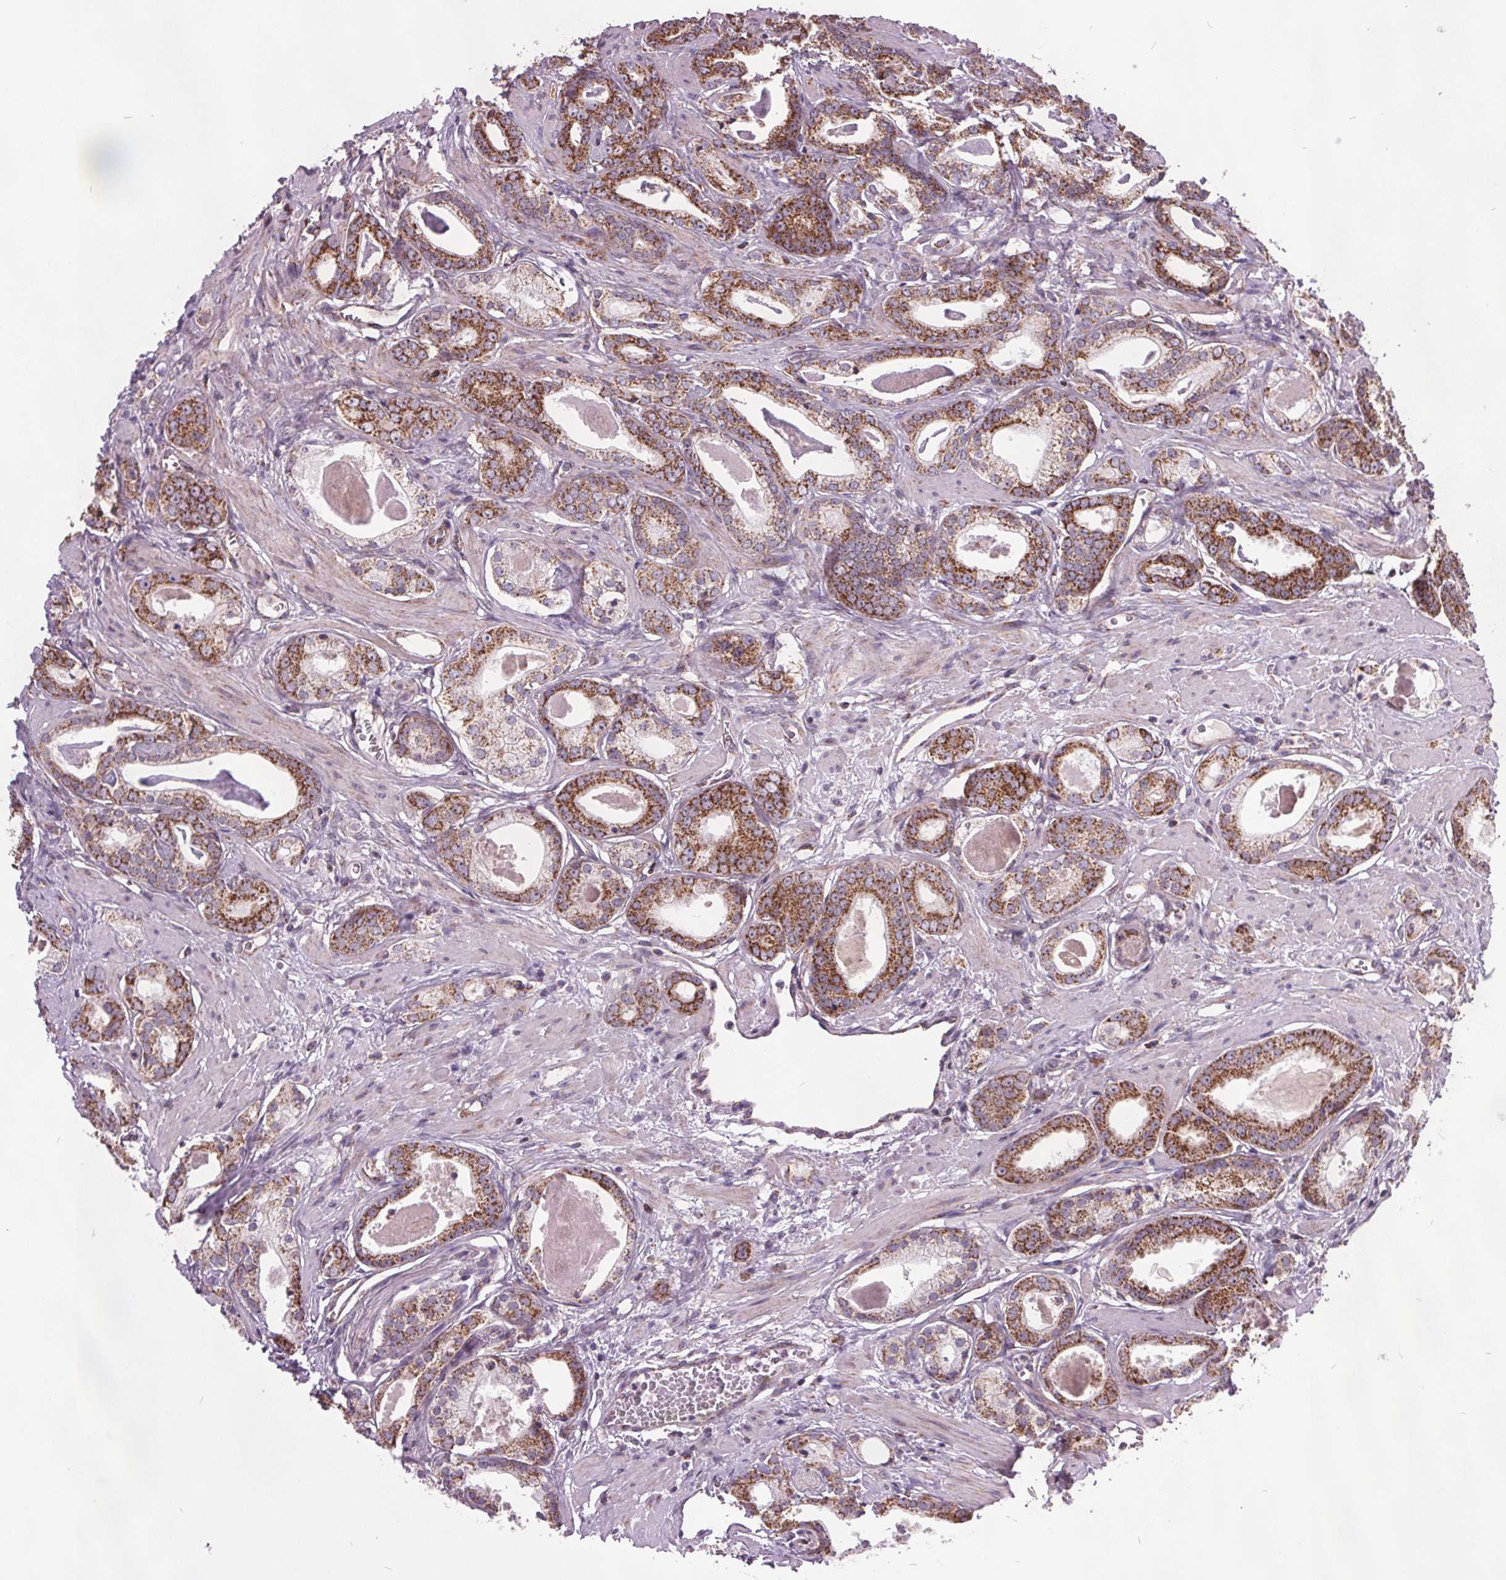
{"staining": {"intensity": "strong", "quantity": ">75%", "location": "cytoplasmic/membranous"}, "tissue": "prostate cancer", "cell_type": "Tumor cells", "image_type": "cancer", "snomed": [{"axis": "morphology", "description": "Adenocarcinoma, NOS"}, {"axis": "morphology", "description": "Adenocarcinoma, Low grade"}, {"axis": "topography", "description": "Prostate"}], "caption": "A brown stain labels strong cytoplasmic/membranous expression of a protein in prostate cancer tumor cells. The staining was performed using DAB (3,3'-diaminobenzidine) to visualize the protein expression in brown, while the nuclei were stained in blue with hematoxylin (Magnification: 20x).", "gene": "NDUFS6", "patient": {"sex": "male", "age": 64}}